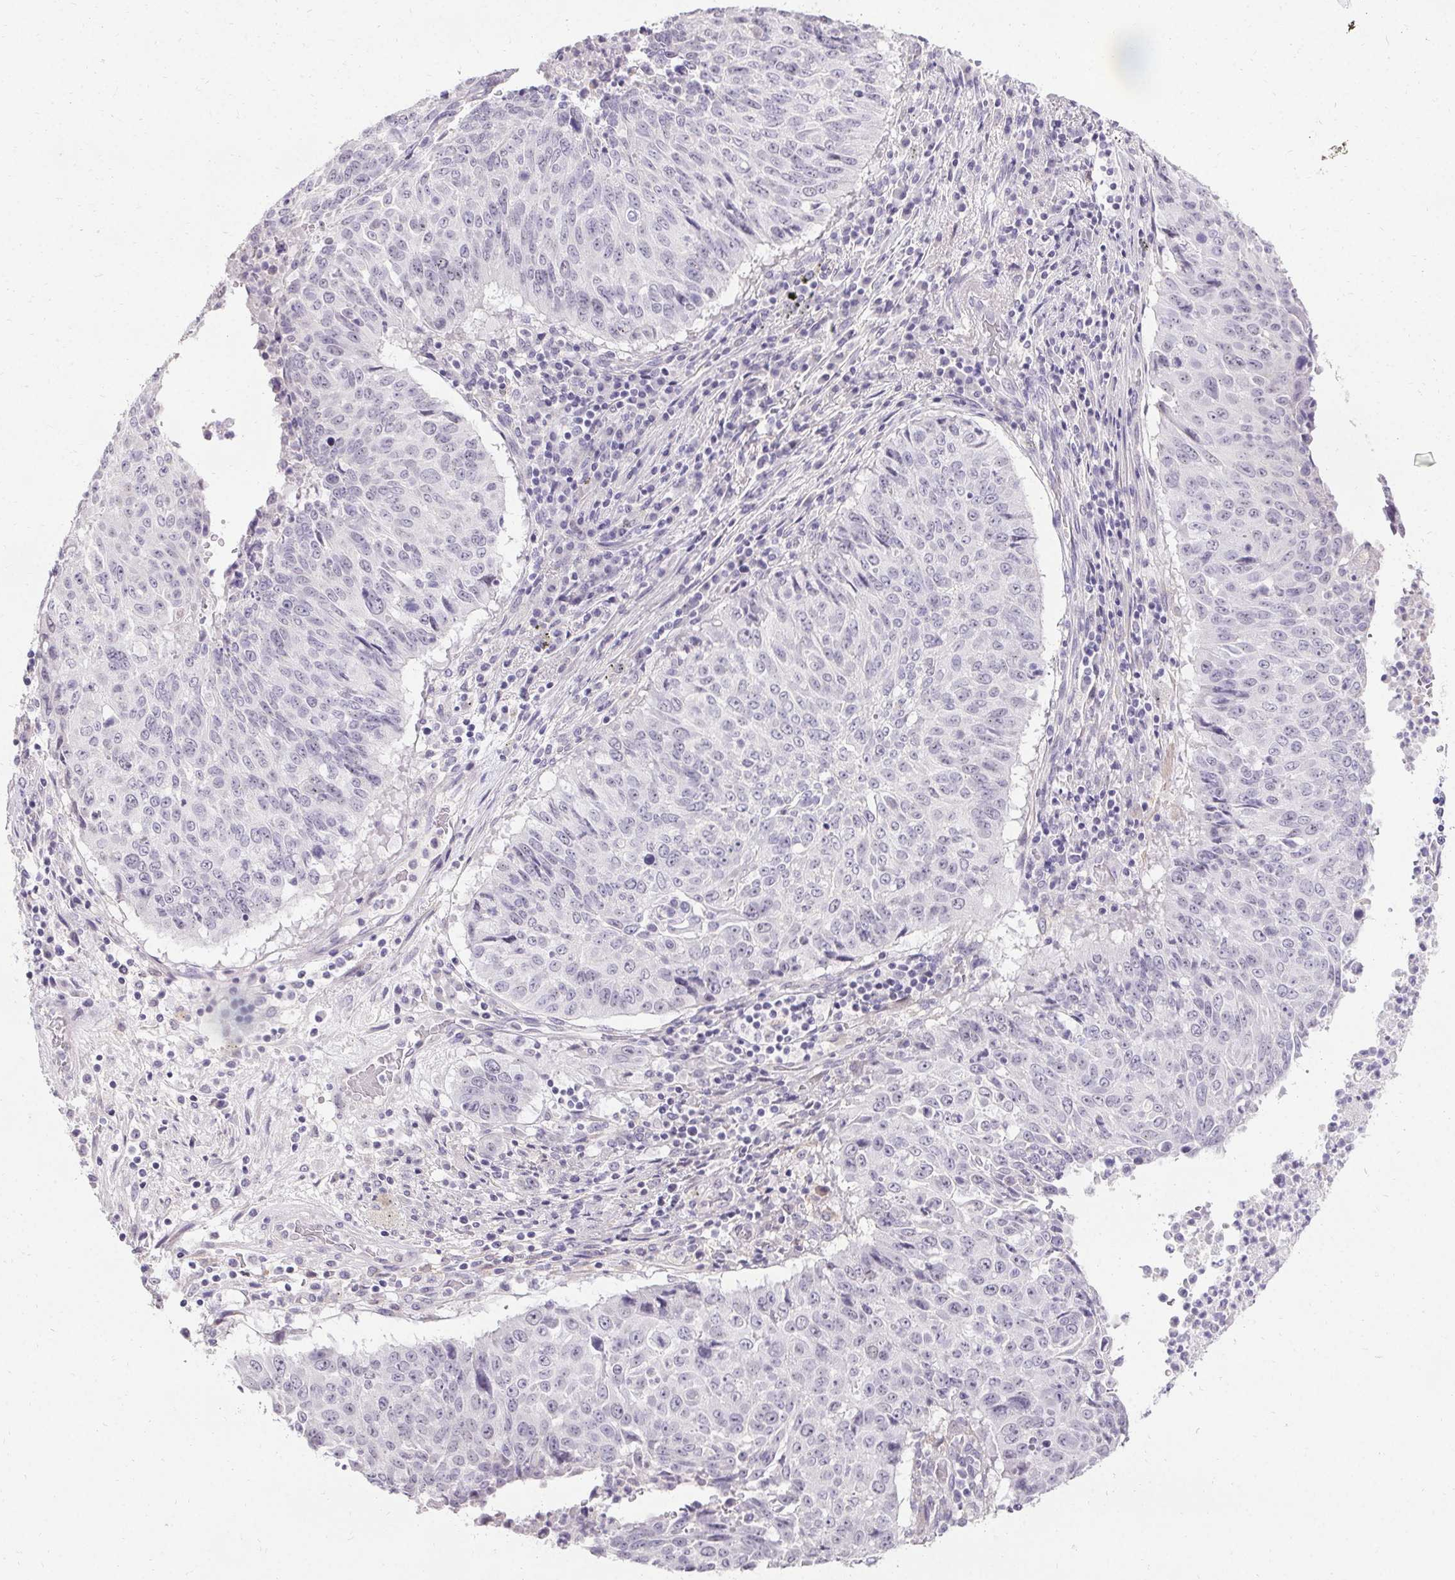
{"staining": {"intensity": "negative", "quantity": "none", "location": "none"}, "tissue": "lung cancer", "cell_type": "Tumor cells", "image_type": "cancer", "snomed": [{"axis": "morphology", "description": "Normal tissue, NOS"}, {"axis": "morphology", "description": "Squamous cell carcinoma, NOS"}, {"axis": "topography", "description": "Bronchus"}, {"axis": "topography", "description": "Lung"}], "caption": "Lung squamous cell carcinoma stained for a protein using IHC shows no positivity tumor cells.", "gene": "PMEL", "patient": {"sex": "male", "age": 64}}